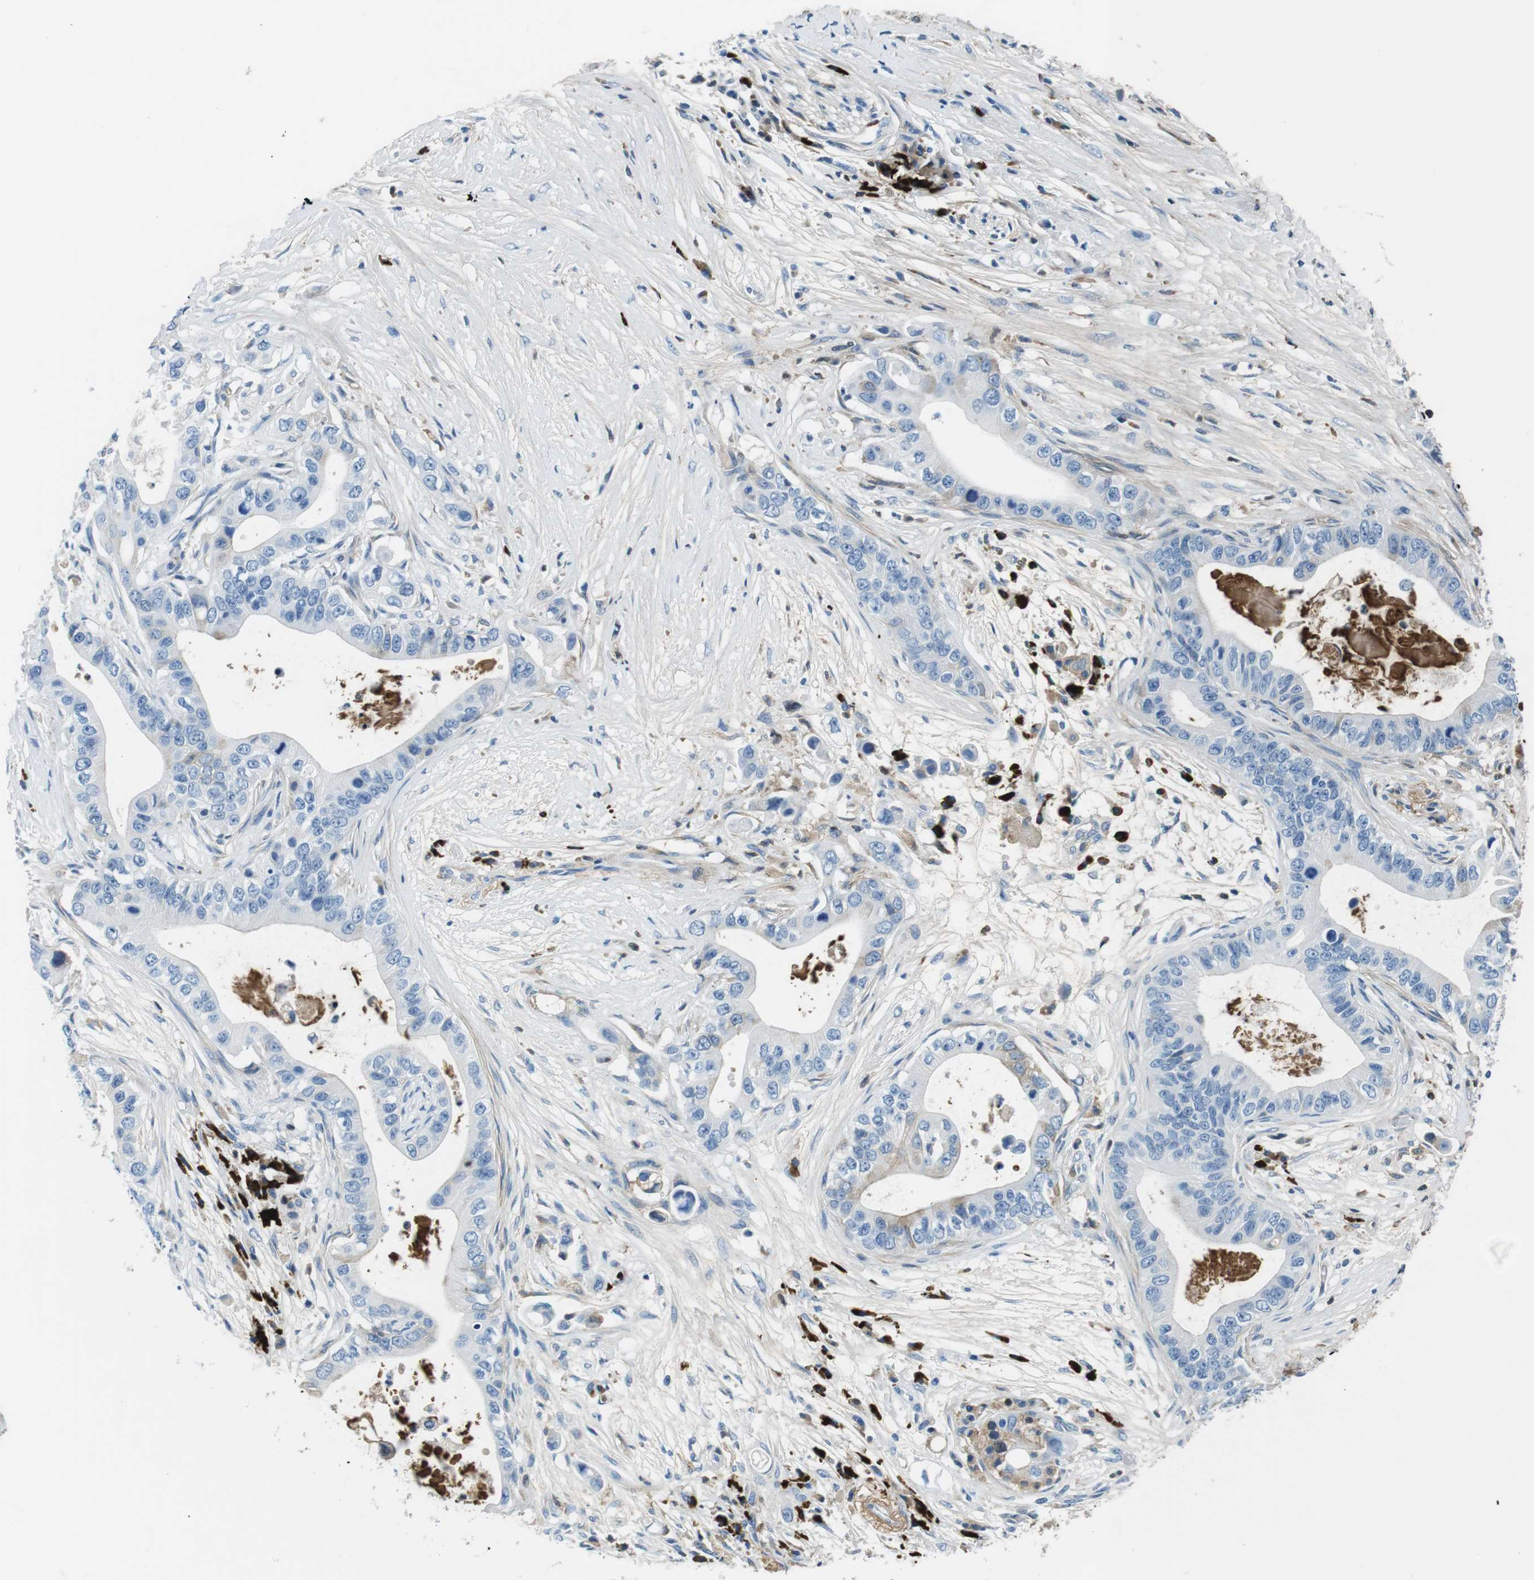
{"staining": {"intensity": "negative", "quantity": "none", "location": "none"}, "tissue": "pancreatic cancer", "cell_type": "Tumor cells", "image_type": "cancer", "snomed": [{"axis": "morphology", "description": "Adenocarcinoma, NOS"}, {"axis": "topography", "description": "Pancreas"}], "caption": "DAB (3,3'-diaminobenzidine) immunohistochemical staining of human pancreatic cancer (adenocarcinoma) reveals no significant expression in tumor cells. The staining is performed using DAB brown chromogen with nuclei counter-stained in using hematoxylin.", "gene": "IGKC", "patient": {"sex": "male", "age": 77}}